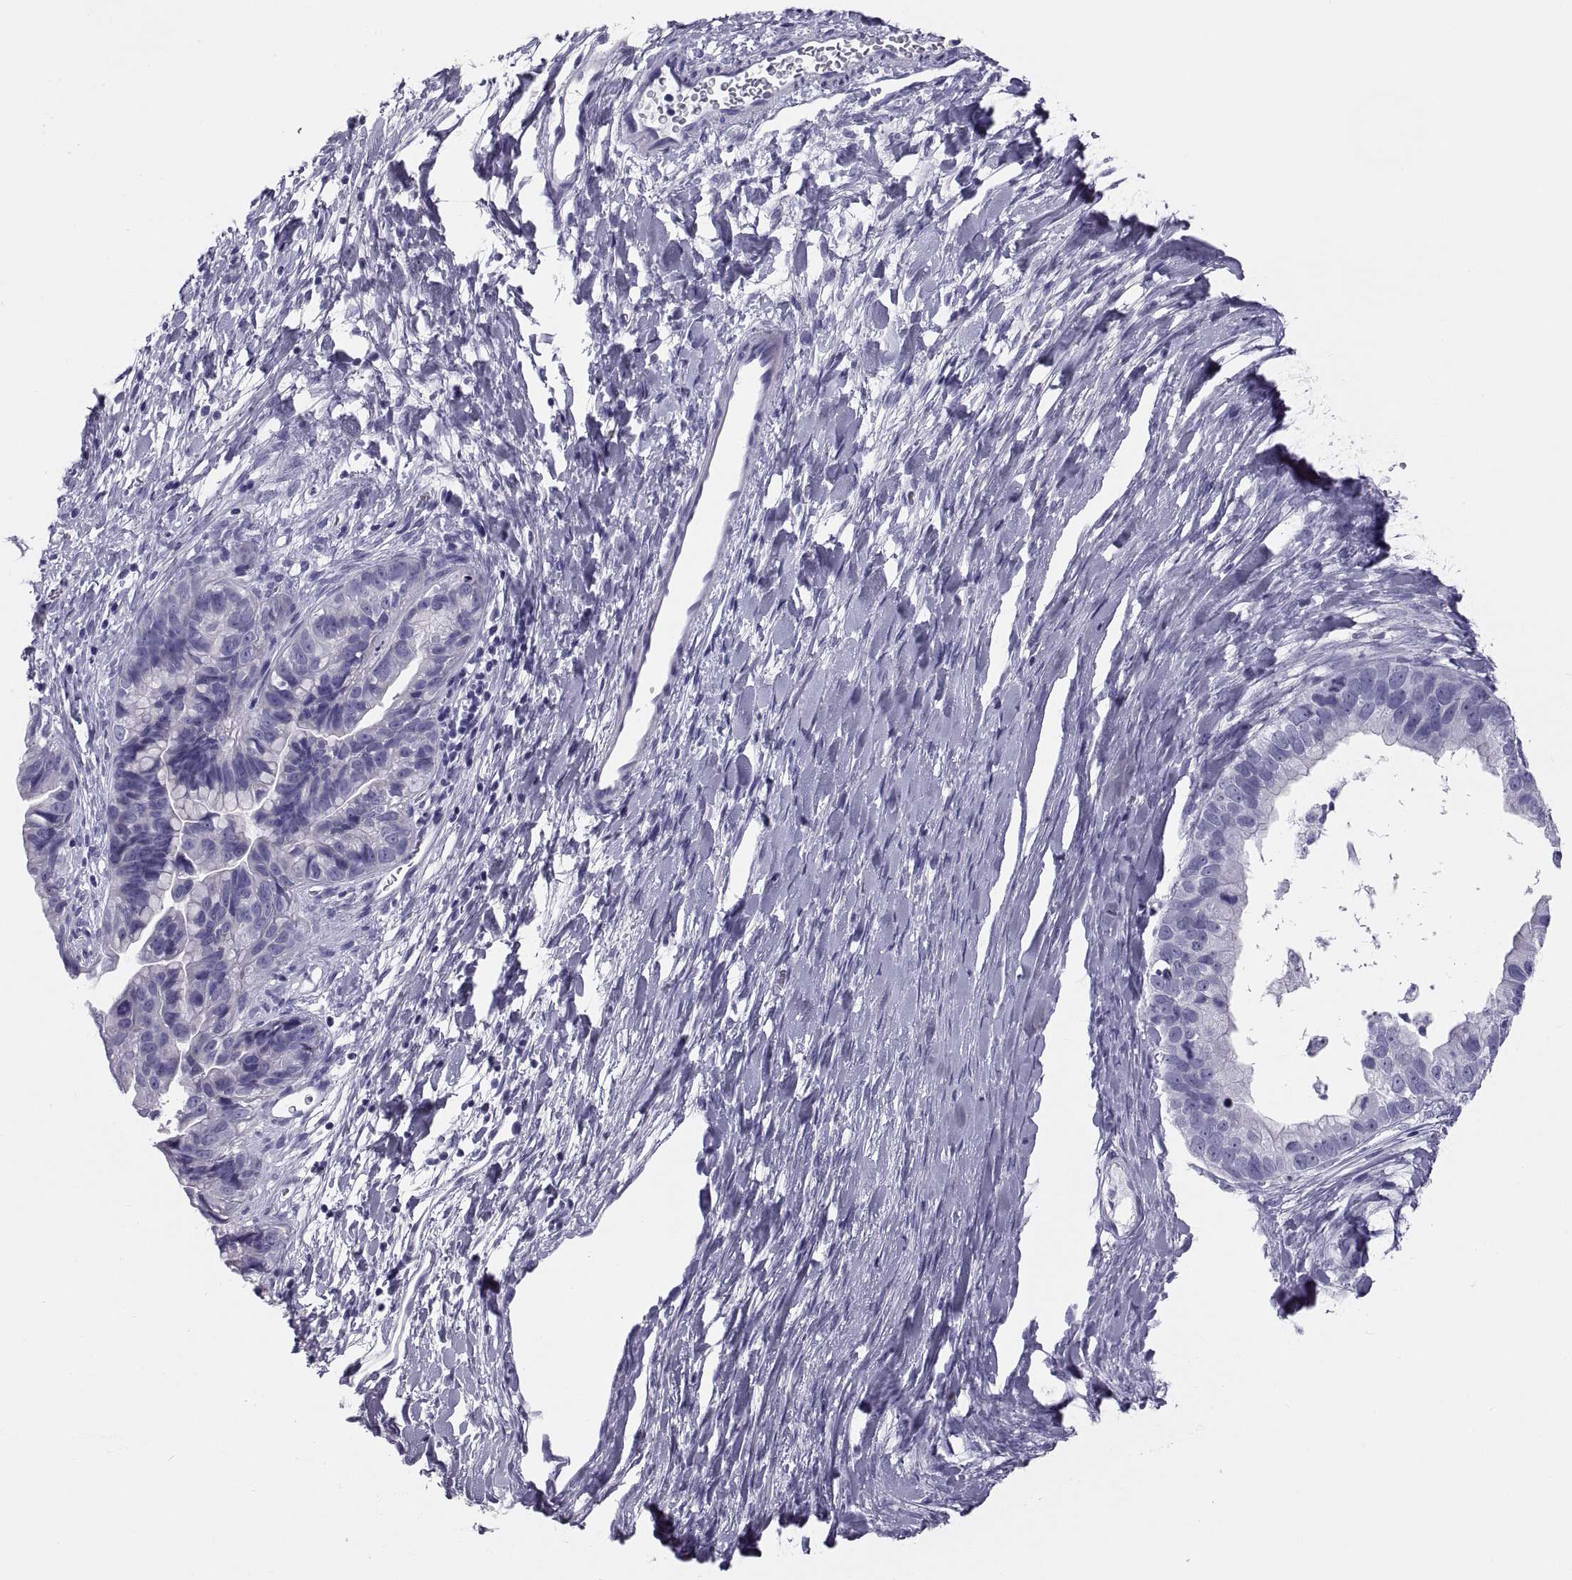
{"staining": {"intensity": "negative", "quantity": "none", "location": "none"}, "tissue": "ovarian cancer", "cell_type": "Tumor cells", "image_type": "cancer", "snomed": [{"axis": "morphology", "description": "Cystadenocarcinoma, mucinous, NOS"}, {"axis": "topography", "description": "Ovary"}], "caption": "A photomicrograph of ovarian cancer stained for a protein exhibits no brown staining in tumor cells.", "gene": "PAX2", "patient": {"sex": "female", "age": 76}}